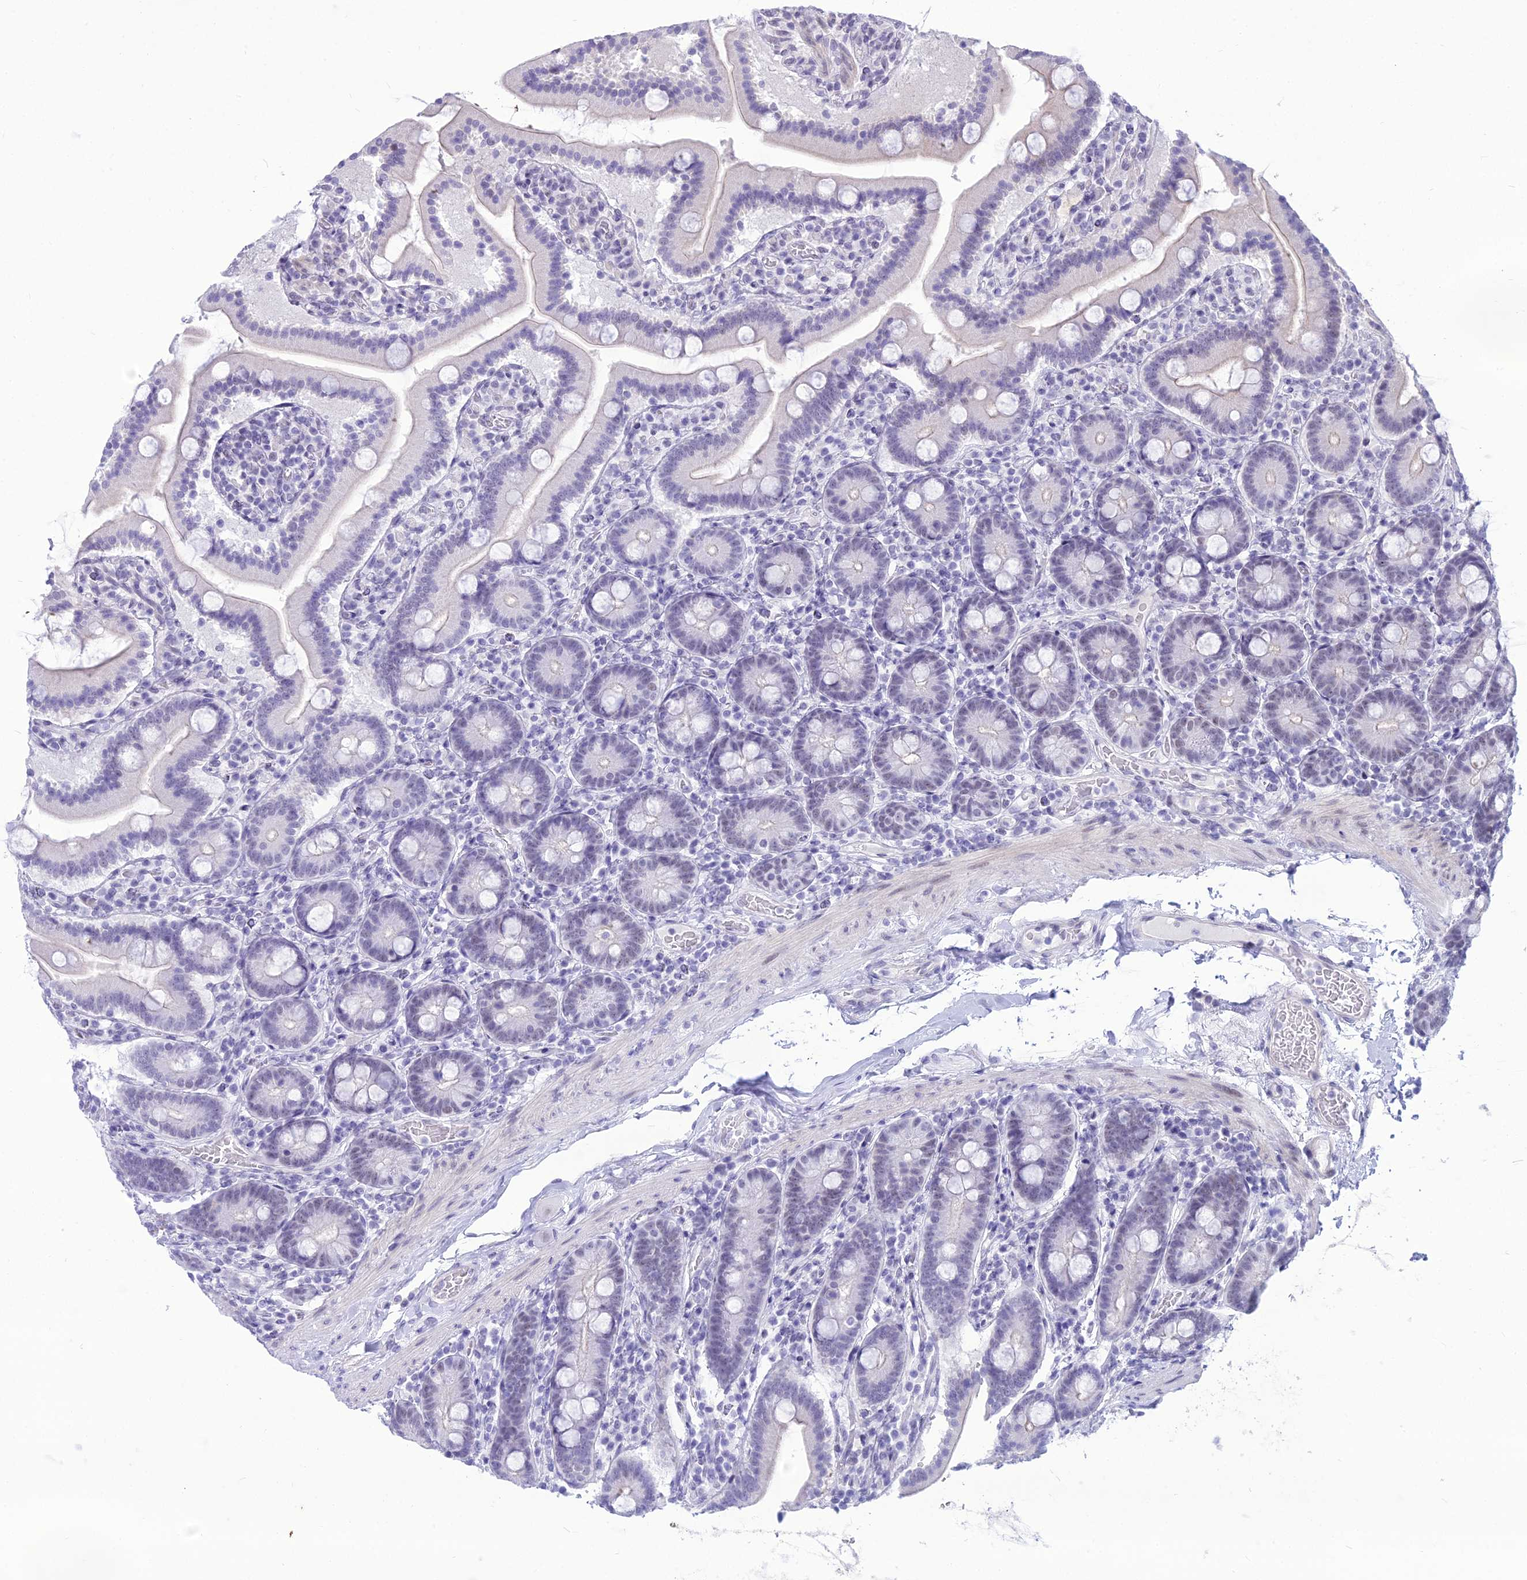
{"staining": {"intensity": "negative", "quantity": "none", "location": "none"}, "tissue": "duodenum", "cell_type": "Glandular cells", "image_type": "normal", "snomed": [{"axis": "morphology", "description": "Normal tissue, NOS"}, {"axis": "topography", "description": "Duodenum"}], "caption": "The micrograph demonstrates no staining of glandular cells in normal duodenum.", "gene": "DHX40", "patient": {"sex": "male", "age": 55}}